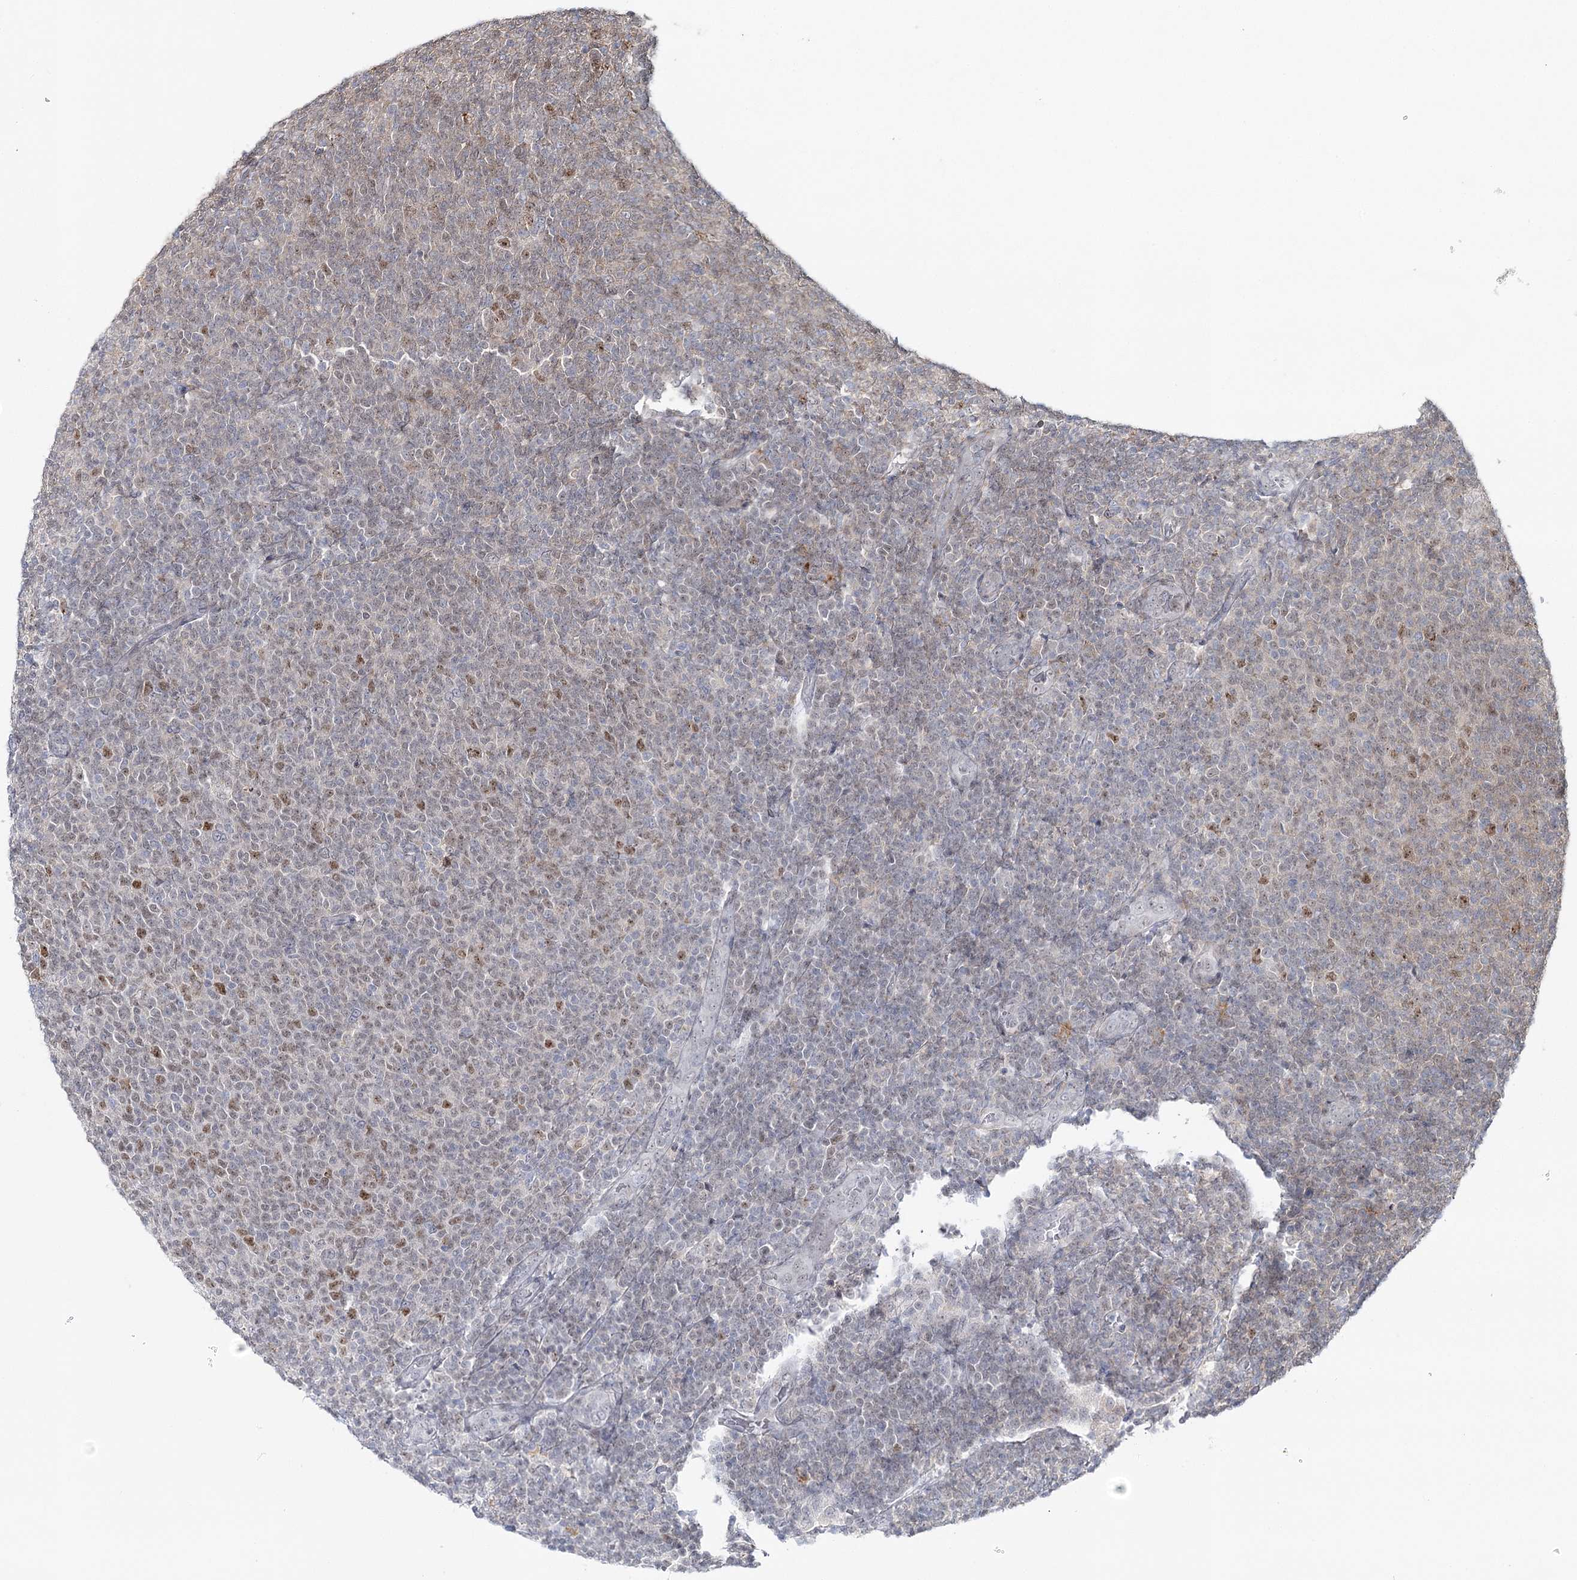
{"staining": {"intensity": "moderate", "quantity": "<25%", "location": "nuclear"}, "tissue": "lymphoma", "cell_type": "Tumor cells", "image_type": "cancer", "snomed": [{"axis": "morphology", "description": "Malignant lymphoma, non-Hodgkin's type, Low grade"}, {"axis": "topography", "description": "Lymph node"}], "caption": "The immunohistochemical stain shows moderate nuclear staining in tumor cells of lymphoma tissue.", "gene": "ZC3H8", "patient": {"sex": "male", "age": 66}}